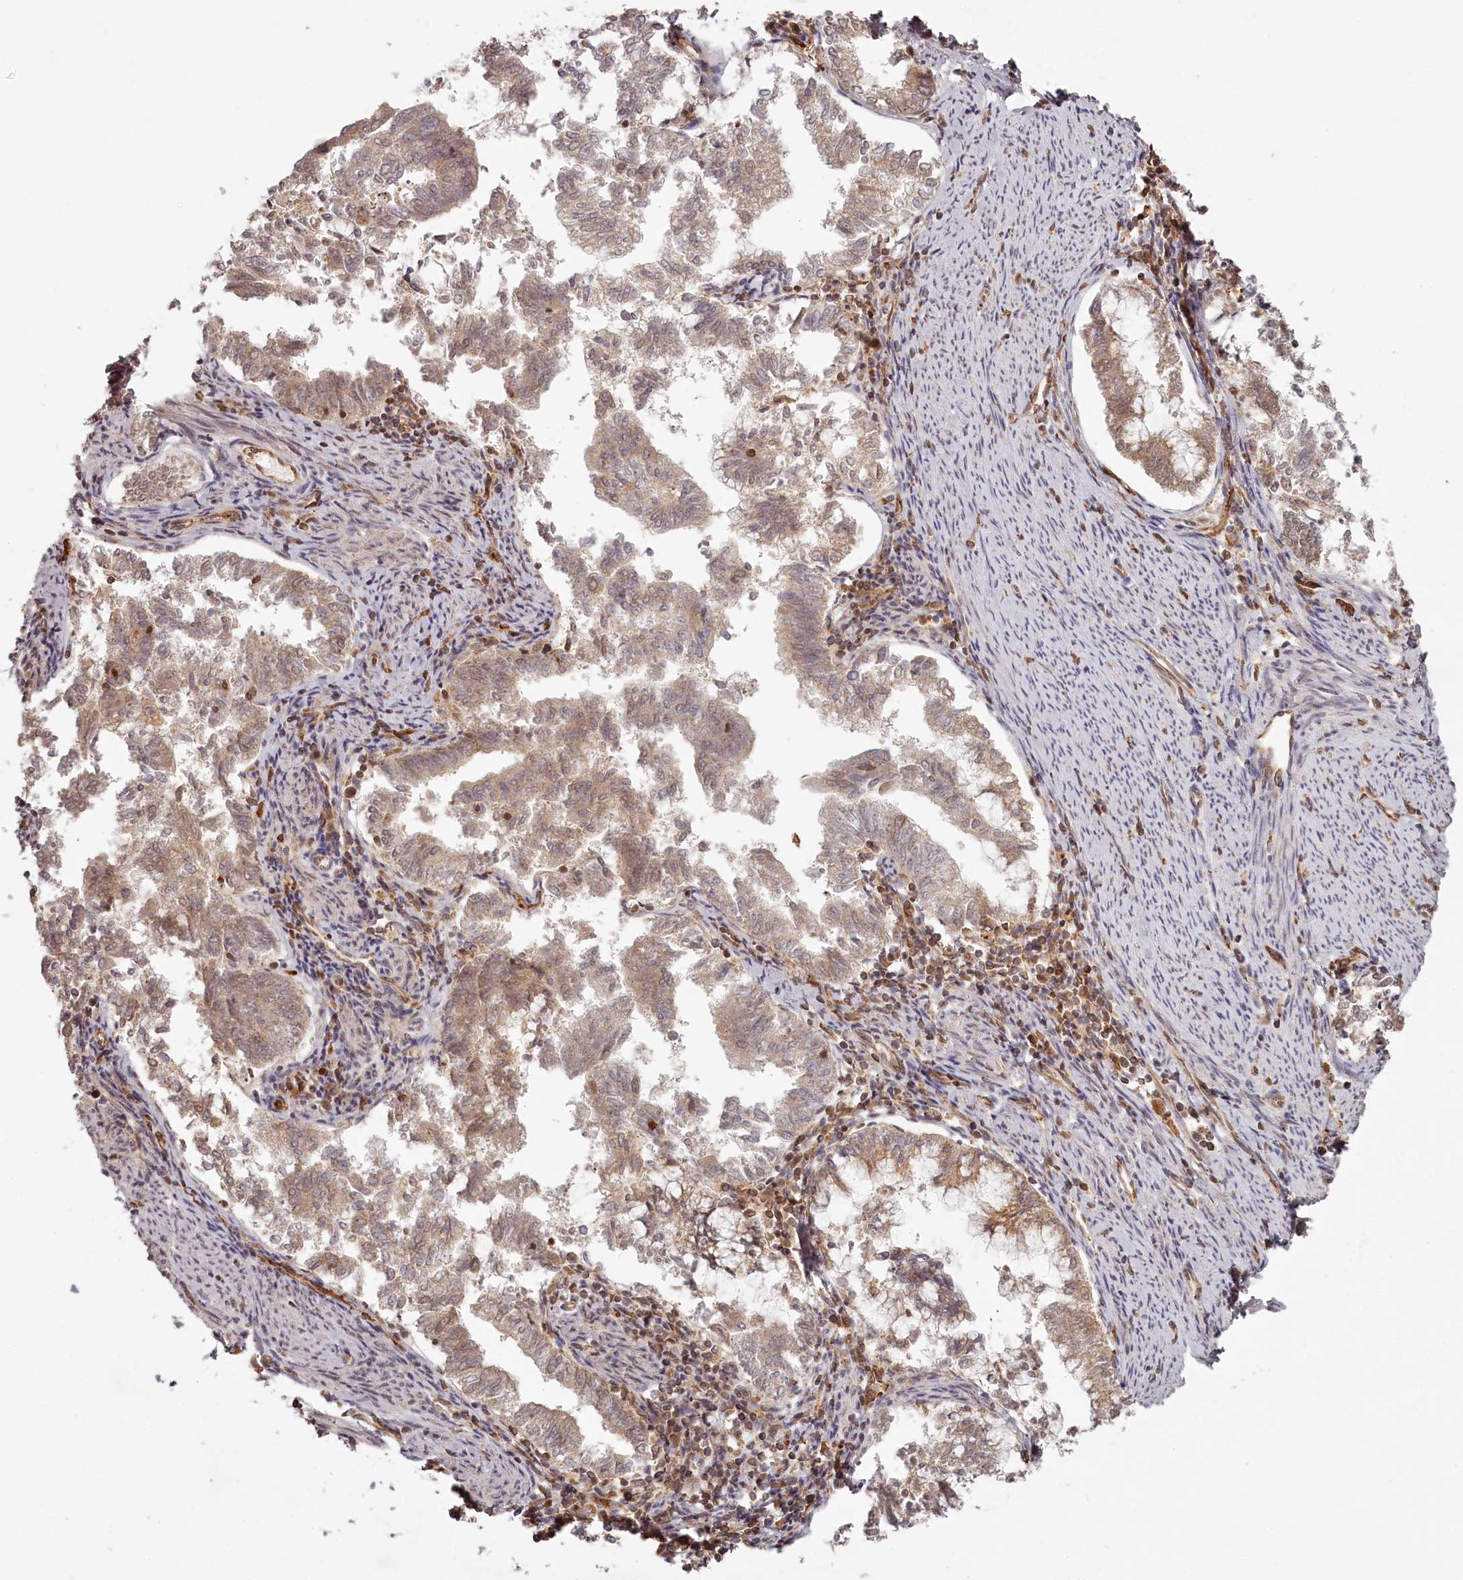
{"staining": {"intensity": "weak", "quantity": ">75%", "location": "cytoplasmic/membranous"}, "tissue": "endometrial cancer", "cell_type": "Tumor cells", "image_type": "cancer", "snomed": [{"axis": "morphology", "description": "Adenocarcinoma, NOS"}, {"axis": "topography", "description": "Endometrium"}], "caption": "Protein expression by immunohistochemistry shows weak cytoplasmic/membranous expression in approximately >75% of tumor cells in endometrial cancer.", "gene": "TMIE", "patient": {"sex": "female", "age": 79}}